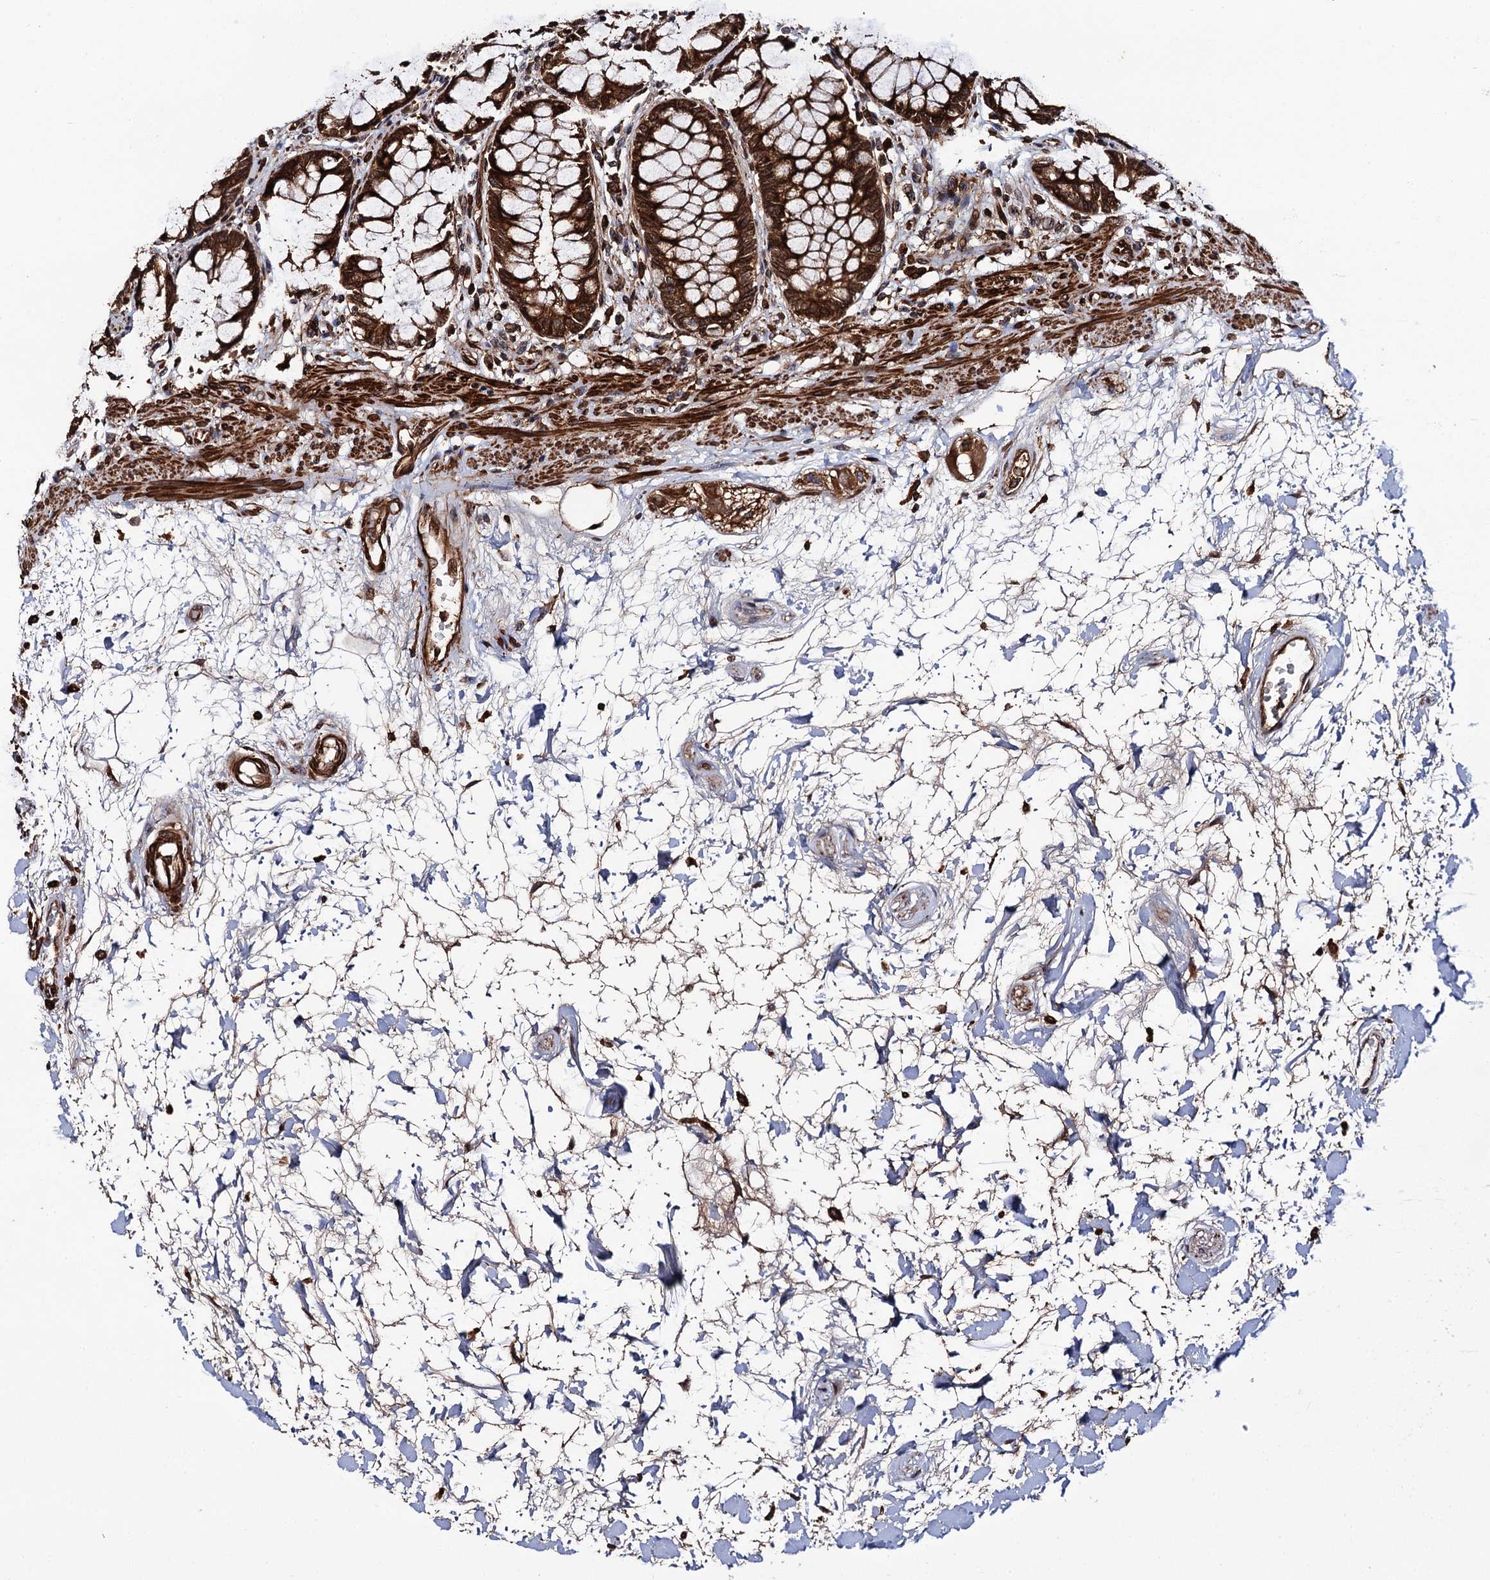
{"staining": {"intensity": "strong", "quantity": ">75%", "location": "cytoplasmic/membranous,nuclear"}, "tissue": "rectum", "cell_type": "Glandular cells", "image_type": "normal", "snomed": [{"axis": "morphology", "description": "Normal tissue, NOS"}, {"axis": "topography", "description": "Rectum"}], "caption": "Immunohistochemistry (IHC) staining of normal rectum, which reveals high levels of strong cytoplasmic/membranous,nuclear positivity in about >75% of glandular cells indicating strong cytoplasmic/membranous,nuclear protein expression. The staining was performed using DAB (brown) for protein detection and nuclei were counterstained in hematoxylin (blue).", "gene": "BORA", "patient": {"sex": "male", "age": 64}}